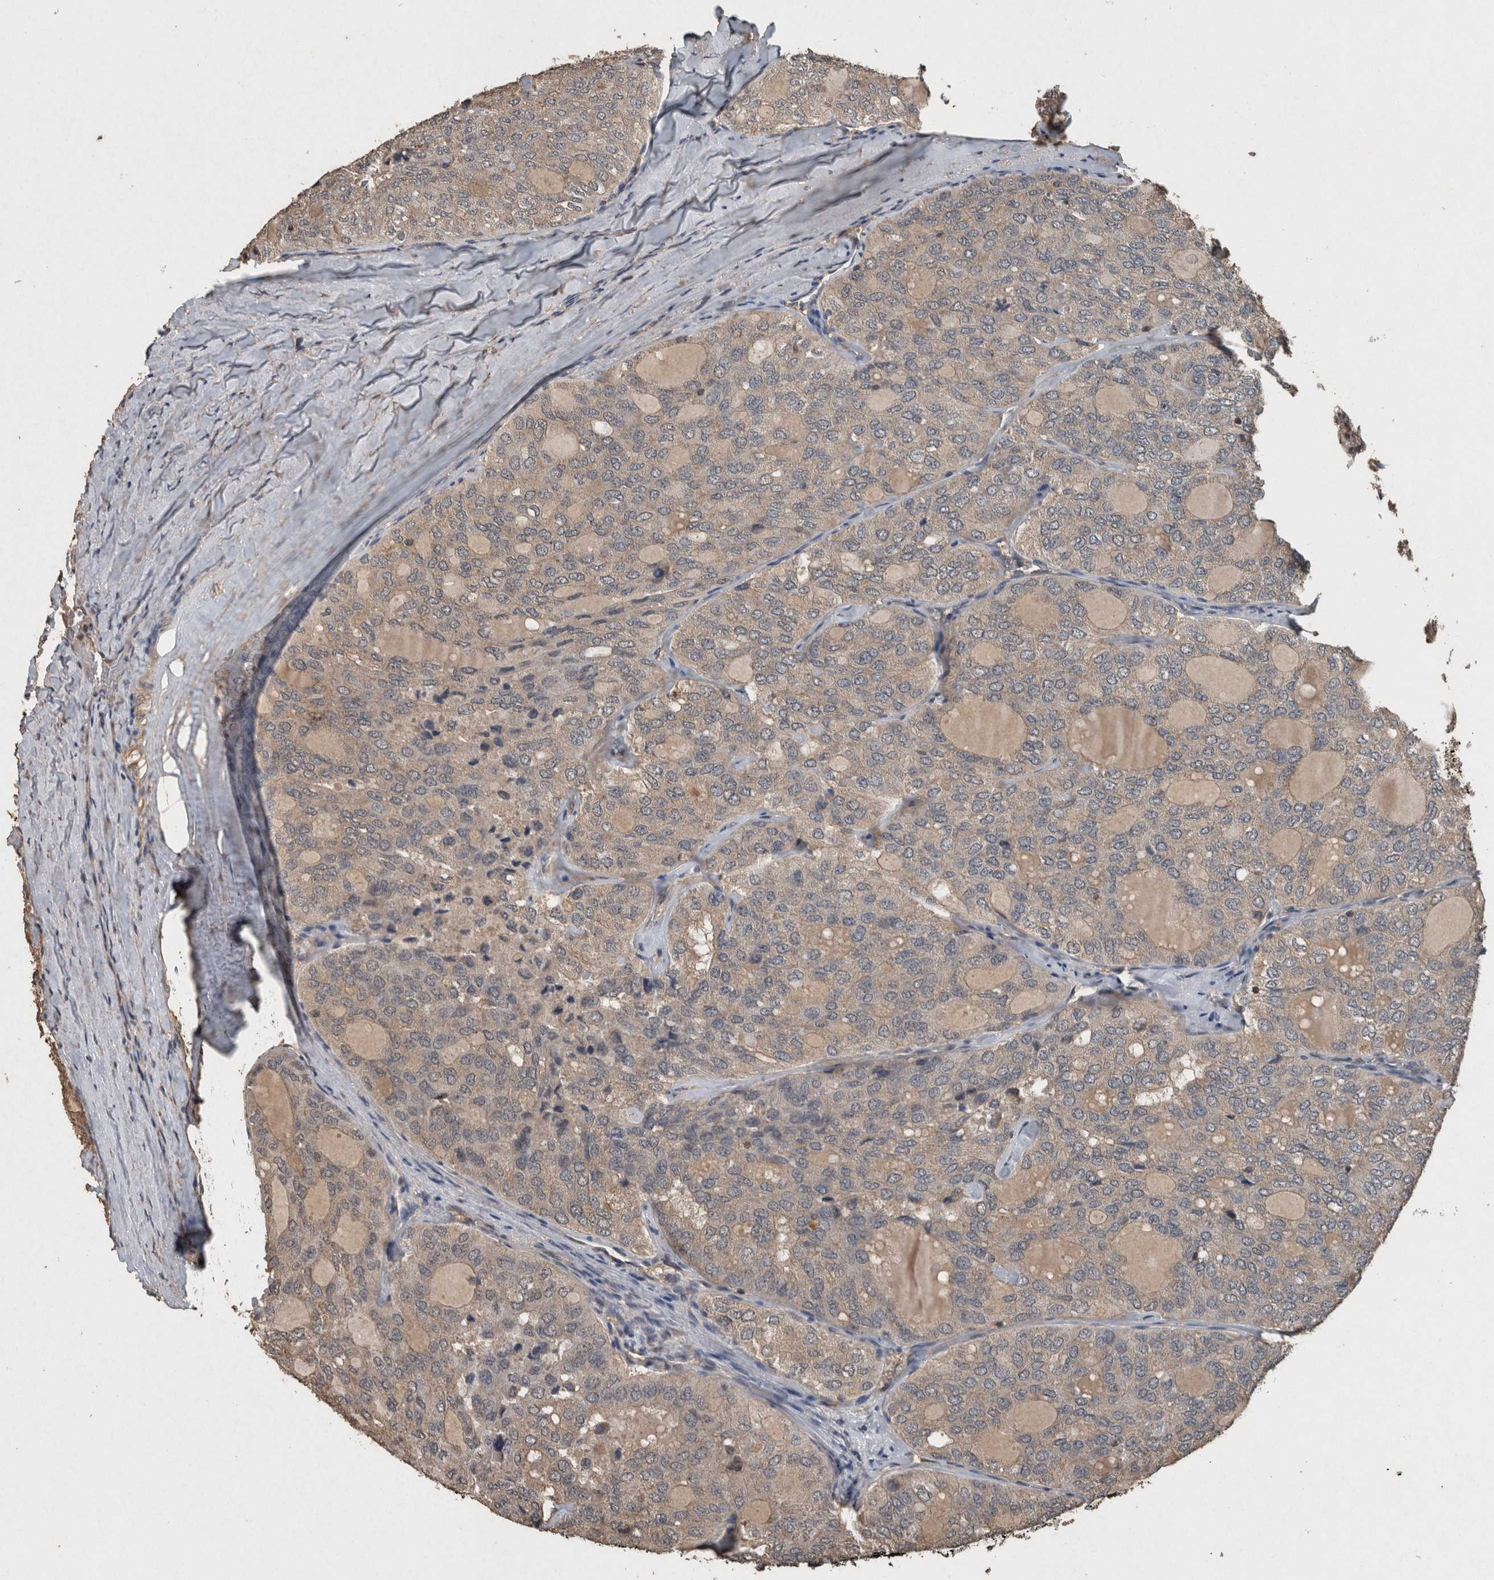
{"staining": {"intensity": "weak", "quantity": ">75%", "location": "cytoplasmic/membranous"}, "tissue": "thyroid cancer", "cell_type": "Tumor cells", "image_type": "cancer", "snomed": [{"axis": "morphology", "description": "Follicular adenoma carcinoma, NOS"}, {"axis": "topography", "description": "Thyroid gland"}], "caption": "Immunohistochemical staining of human follicular adenoma carcinoma (thyroid) reveals low levels of weak cytoplasmic/membranous staining in about >75% of tumor cells.", "gene": "FGFRL1", "patient": {"sex": "male", "age": 75}}